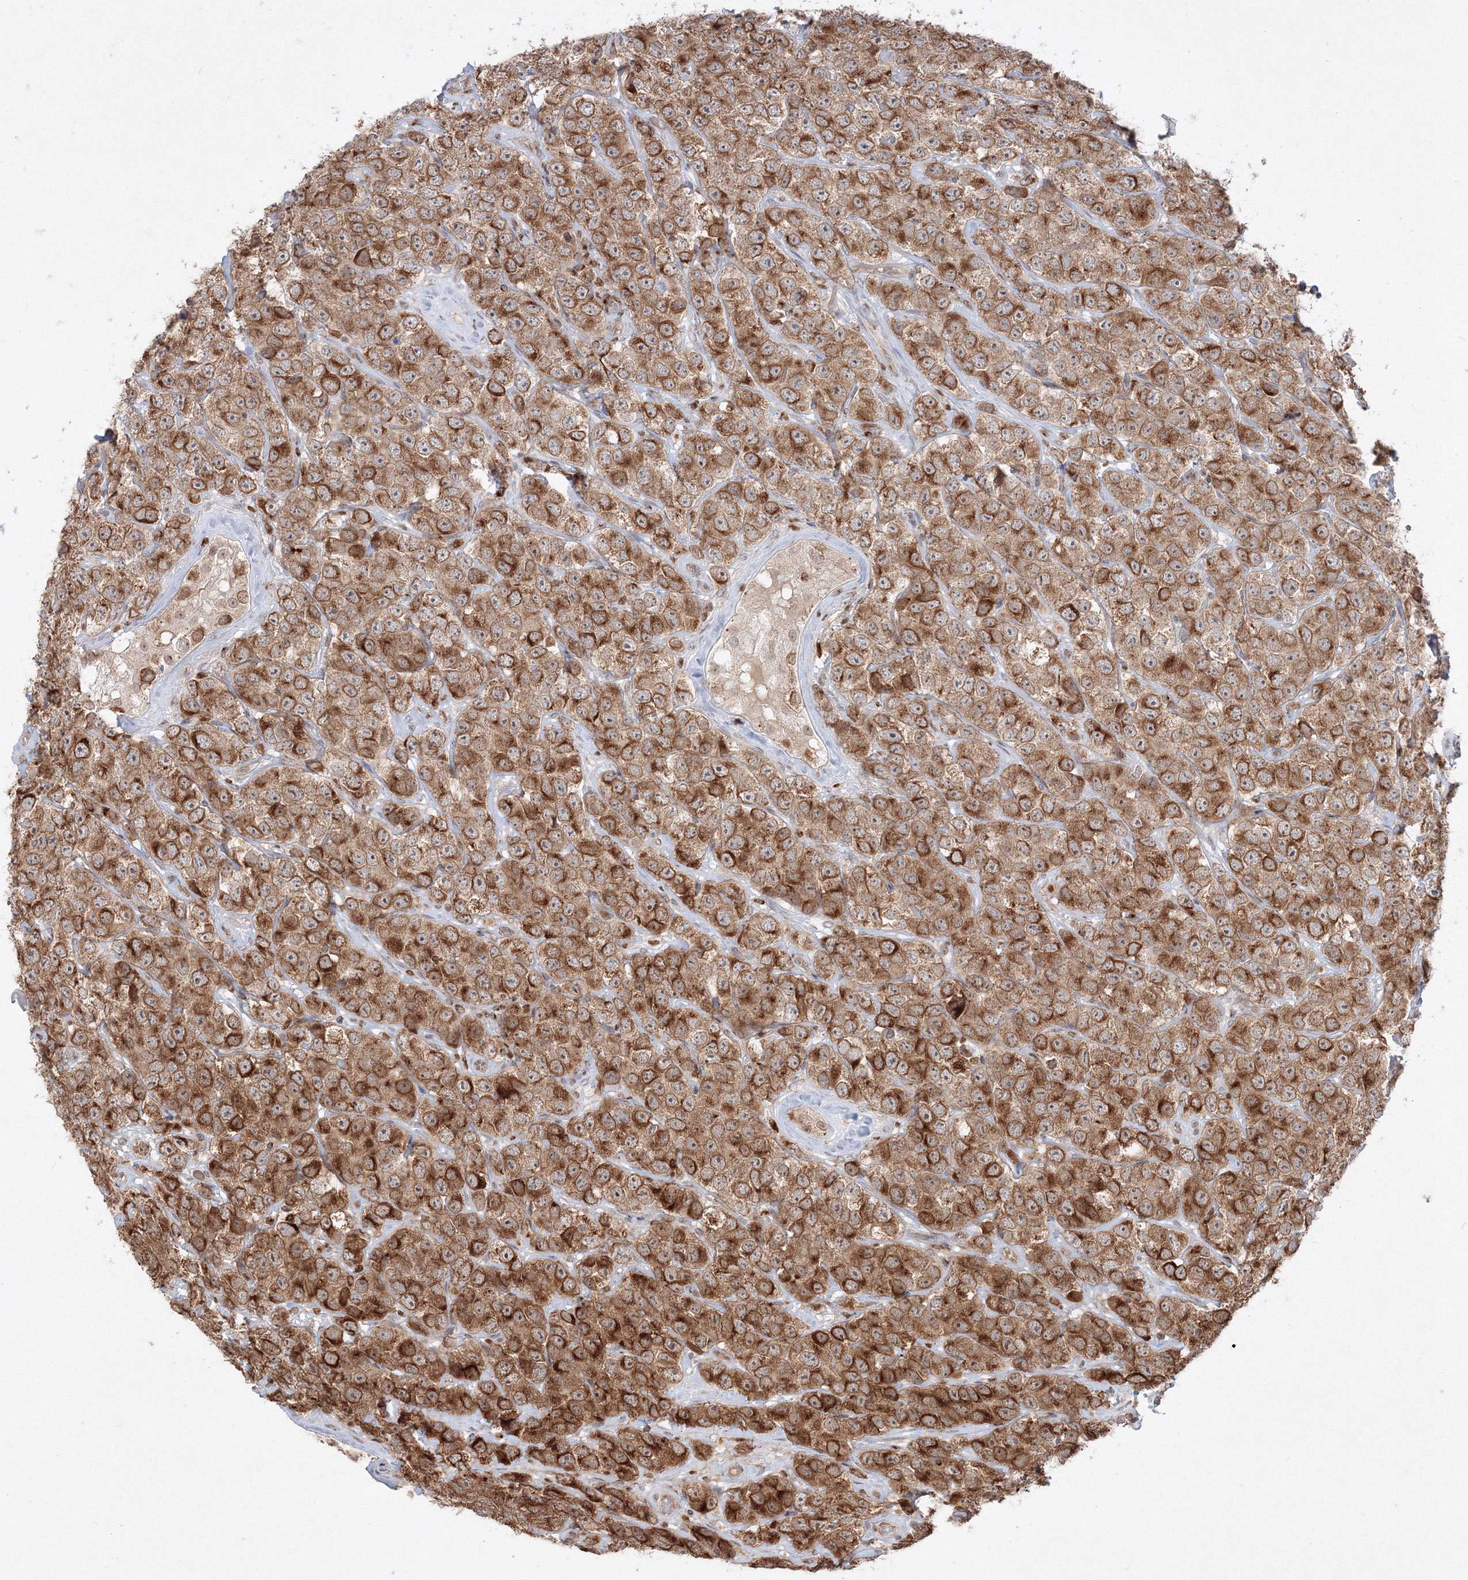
{"staining": {"intensity": "moderate", "quantity": ">75%", "location": "cytoplasmic/membranous"}, "tissue": "testis cancer", "cell_type": "Tumor cells", "image_type": "cancer", "snomed": [{"axis": "morphology", "description": "Seminoma, NOS"}, {"axis": "topography", "description": "Testis"}], "caption": "Immunohistochemical staining of human seminoma (testis) demonstrates medium levels of moderate cytoplasmic/membranous expression in about >75% of tumor cells. Immunohistochemistry (ihc) stains the protein in brown and the nuclei are stained blue.", "gene": "TMEM50B", "patient": {"sex": "male", "age": 28}}